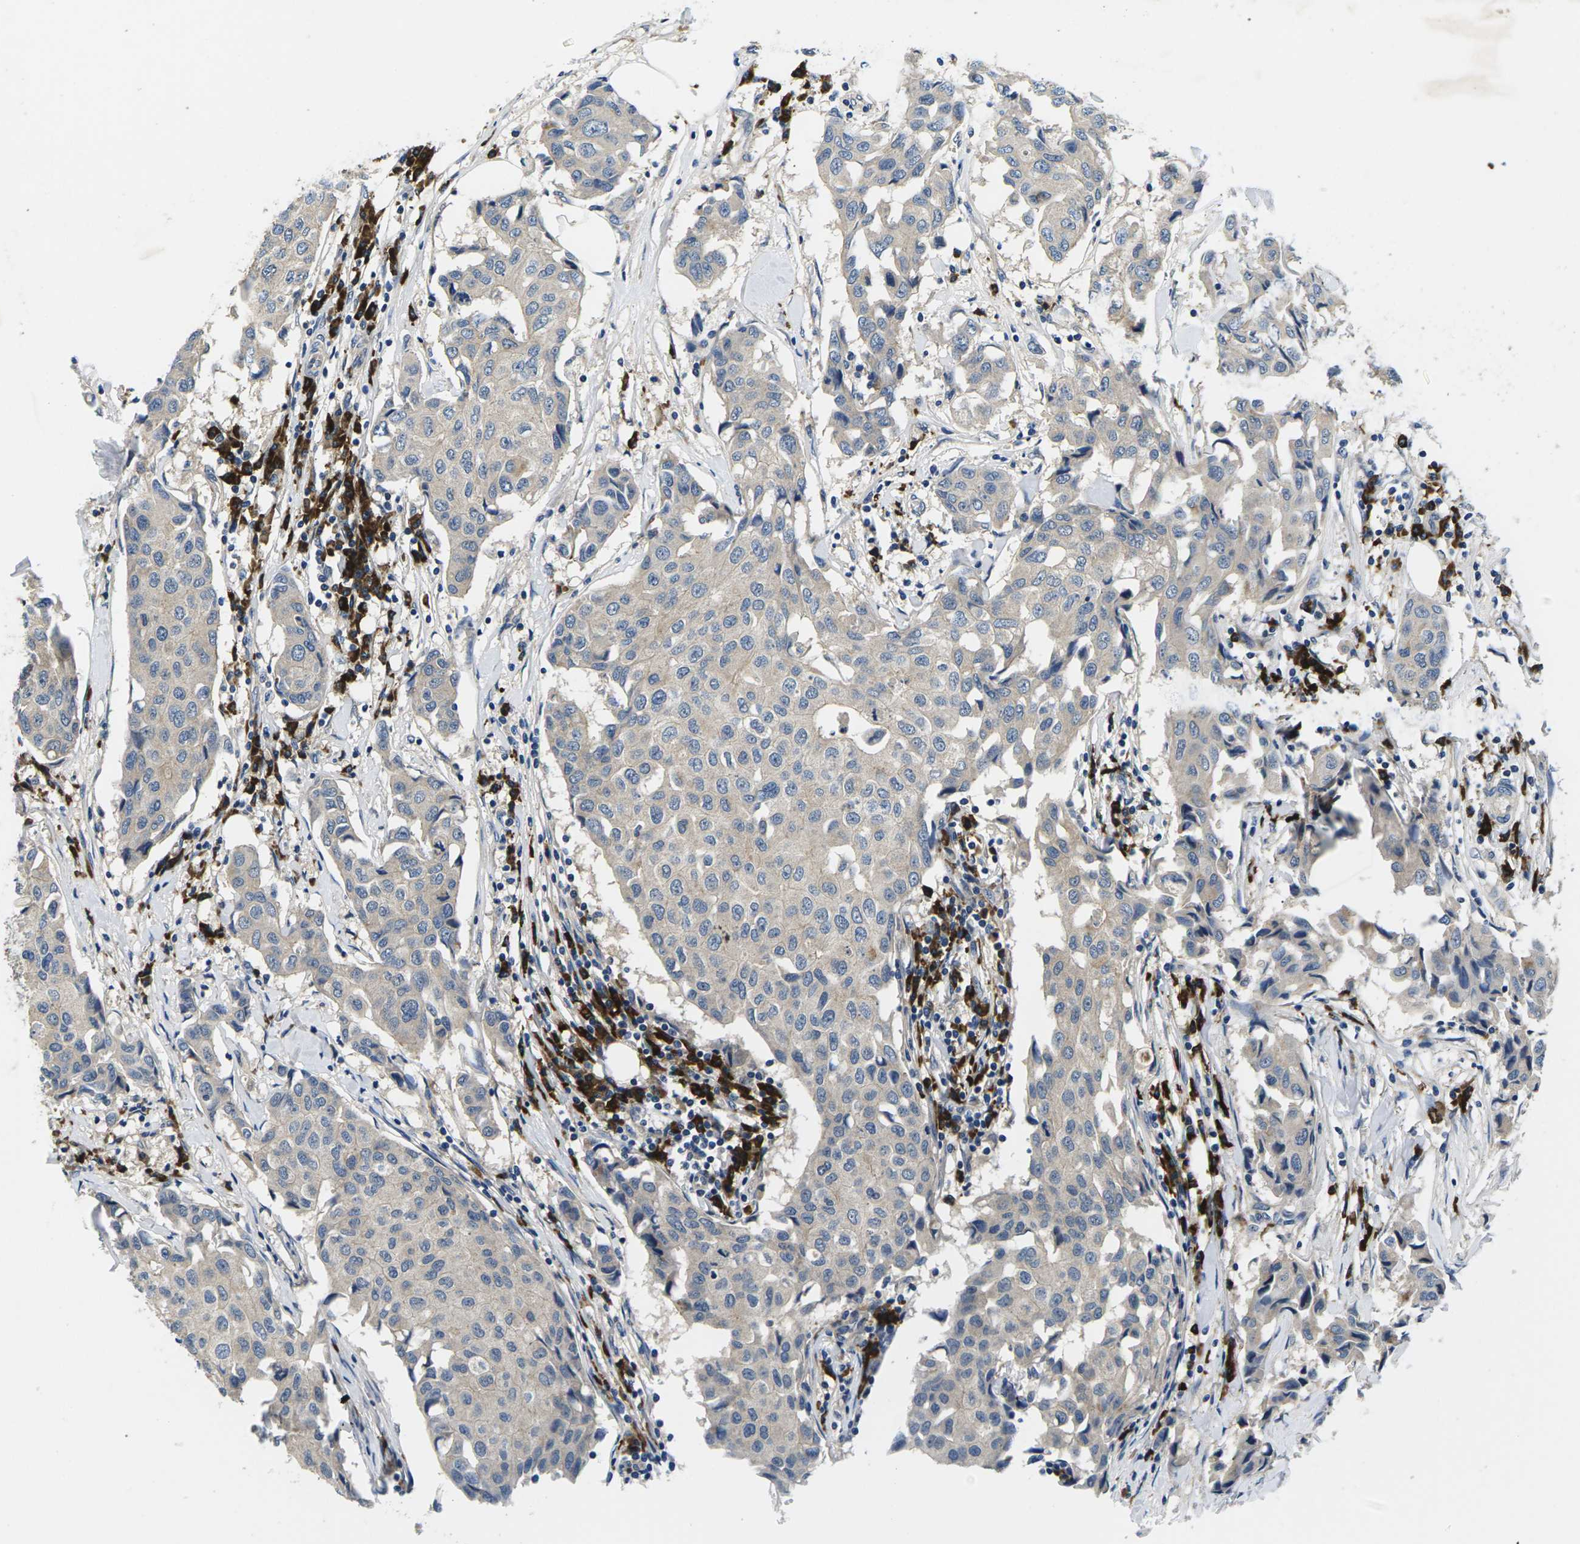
{"staining": {"intensity": "weak", "quantity": "<25%", "location": "cytoplasmic/membranous"}, "tissue": "breast cancer", "cell_type": "Tumor cells", "image_type": "cancer", "snomed": [{"axis": "morphology", "description": "Duct carcinoma"}, {"axis": "topography", "description": "Breast"}], "caption": "Human breast cancer stained for a protein using IHC shows no positivity in tumor cells.", "gene": "PLCE1", "patient": {"sex": "female", "age": 80}}